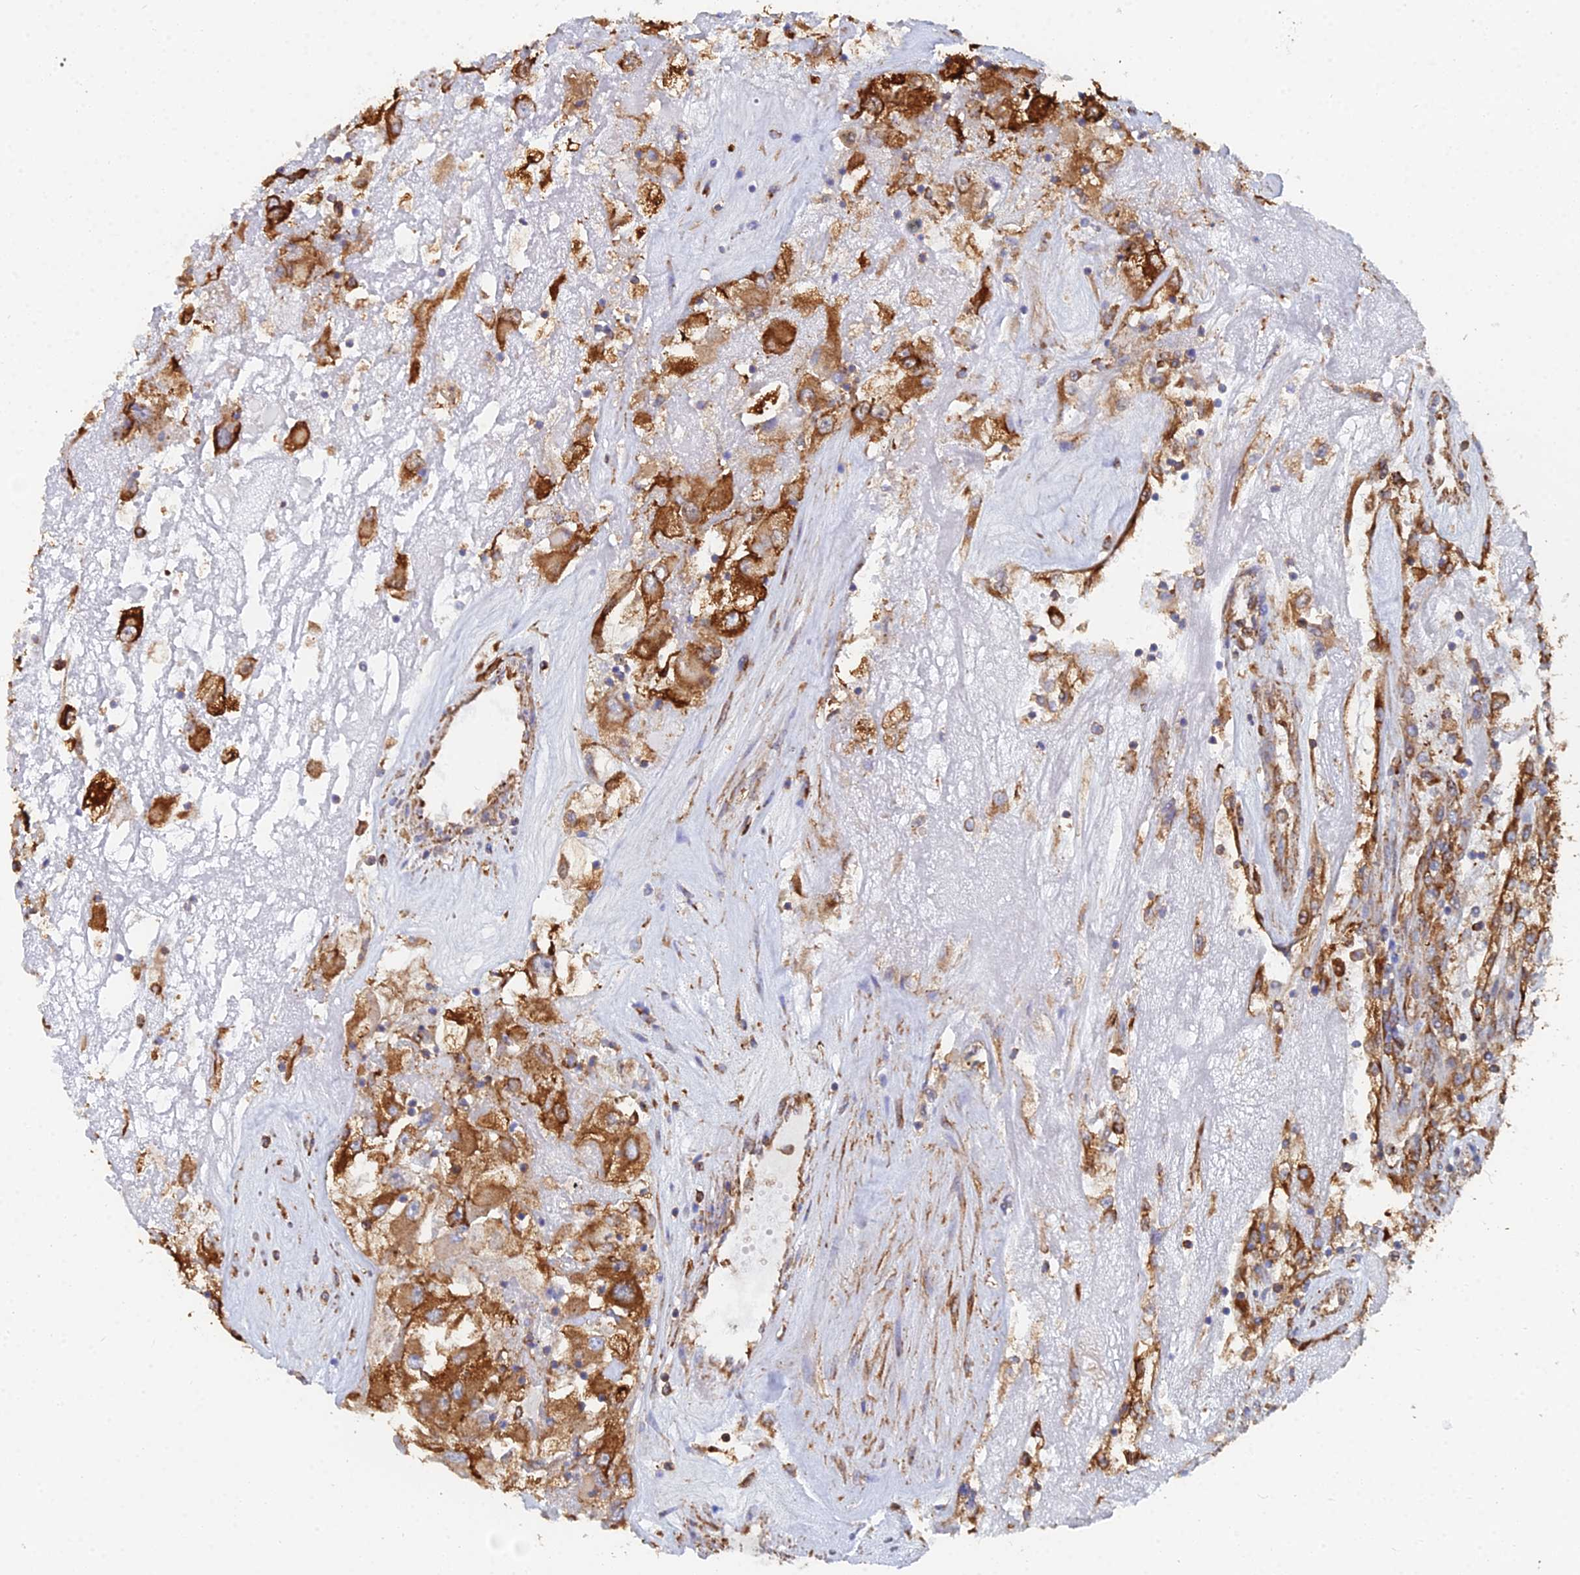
{"staining": {"intensity": "strong", "quantity": ">75%", "location": "cytoplasmic/membranous"}, "tissue": "renal cancer", "cell_type": "Tumor cells", "image_type": "cancer", "snomed": [{"axis": "morphology", "description": "Adenocarcinoma, NOS"}, {"axis": "topography", "description": "Kidney"}], "caption": "A photomicrograph of adenocarcinoma (renal) stained for a protein exhibits strong cytoplasmic/membranous brown staining in tumor cells.", "gene": "GPR42", "patient": {"sex": "female", "age": 52}}